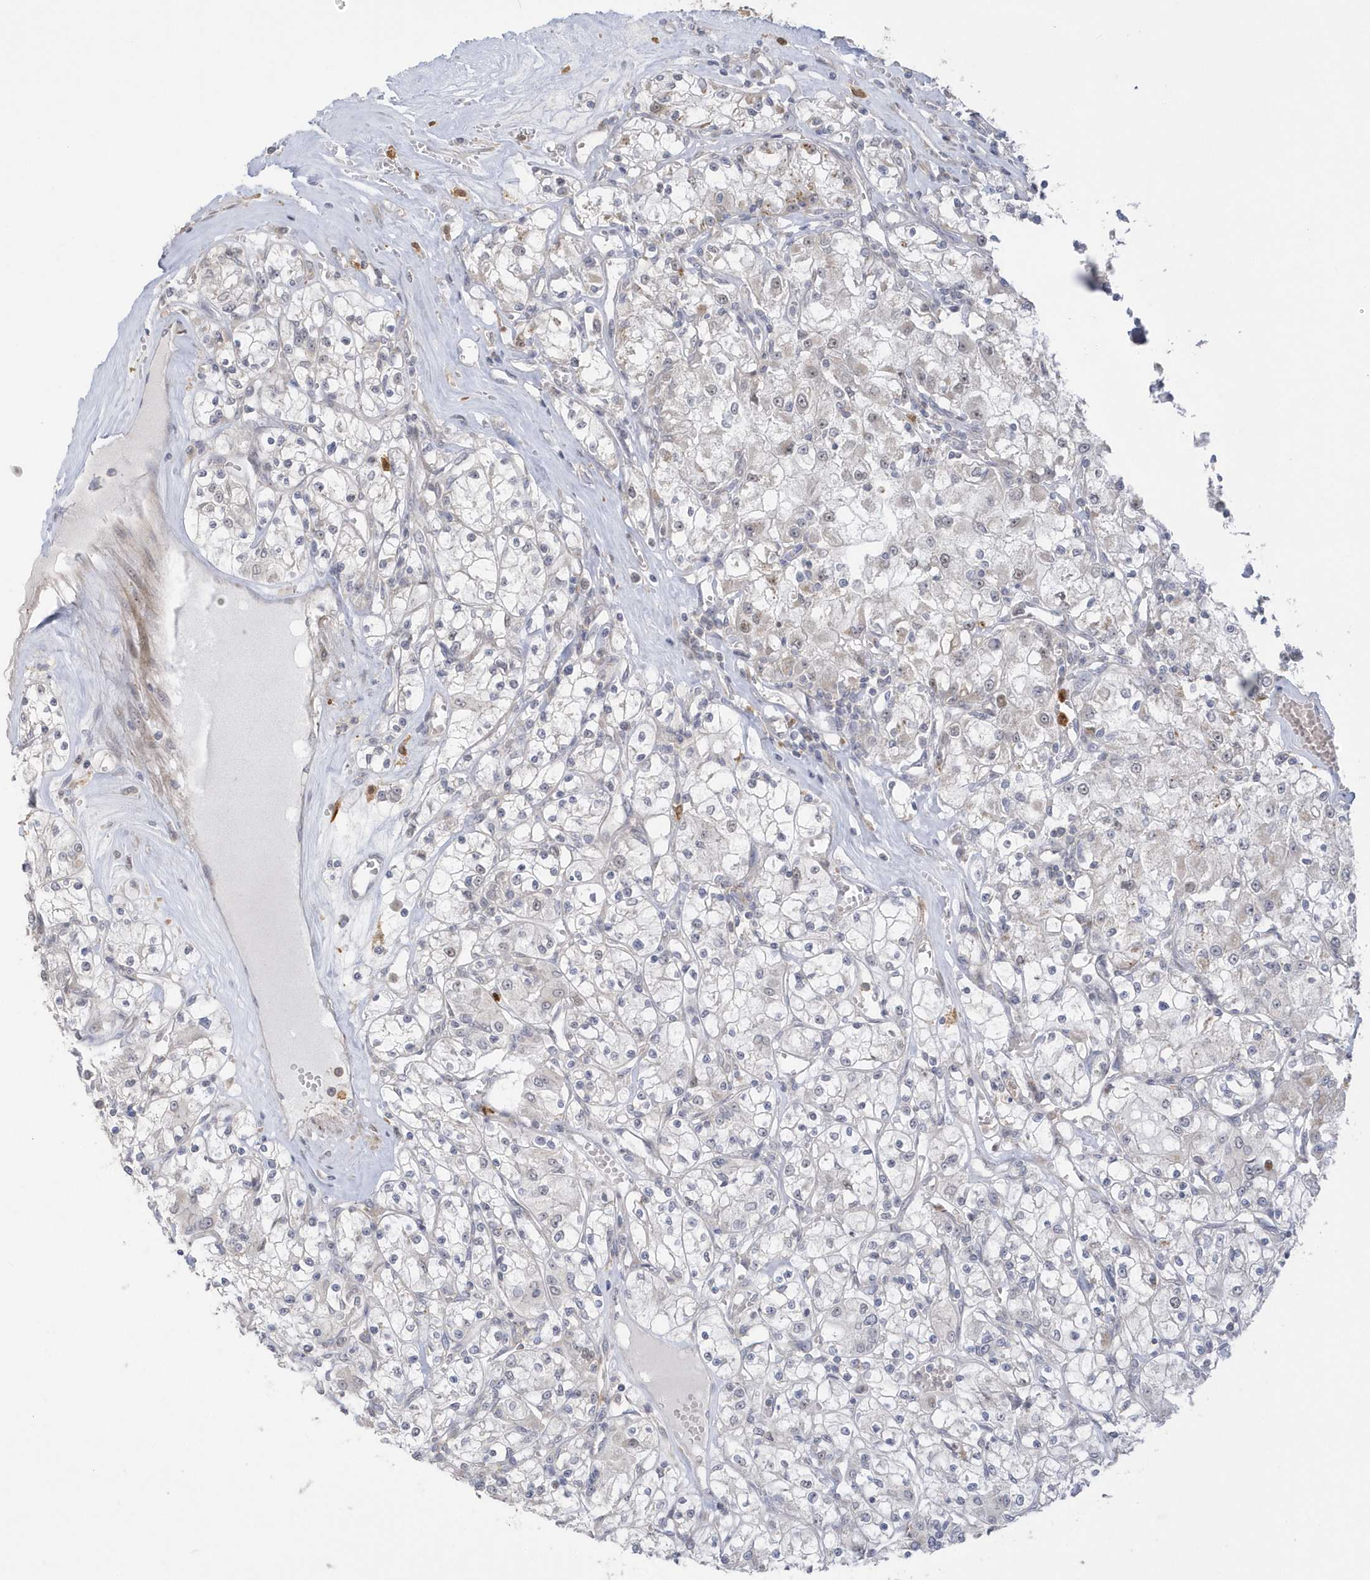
{"staining": {"intensity": "negative", "quantity": "none", "location": "none"}, "tissue": "renal cancer", "cell_type": "Tumor cells", "image_type": "cancer", "snomed": [{"axis": "morphology", "description": "Adenocarcinoma, NOS"}, {"axis": "topography", "description": "Kidney"}], "caption": "Immunohistochemistry of human renal cancer (adenocarcinoma) exhibits no positivity in tumor cells.", "gene": "NAF1", "patient": {"sex": "female", "age": 59}}